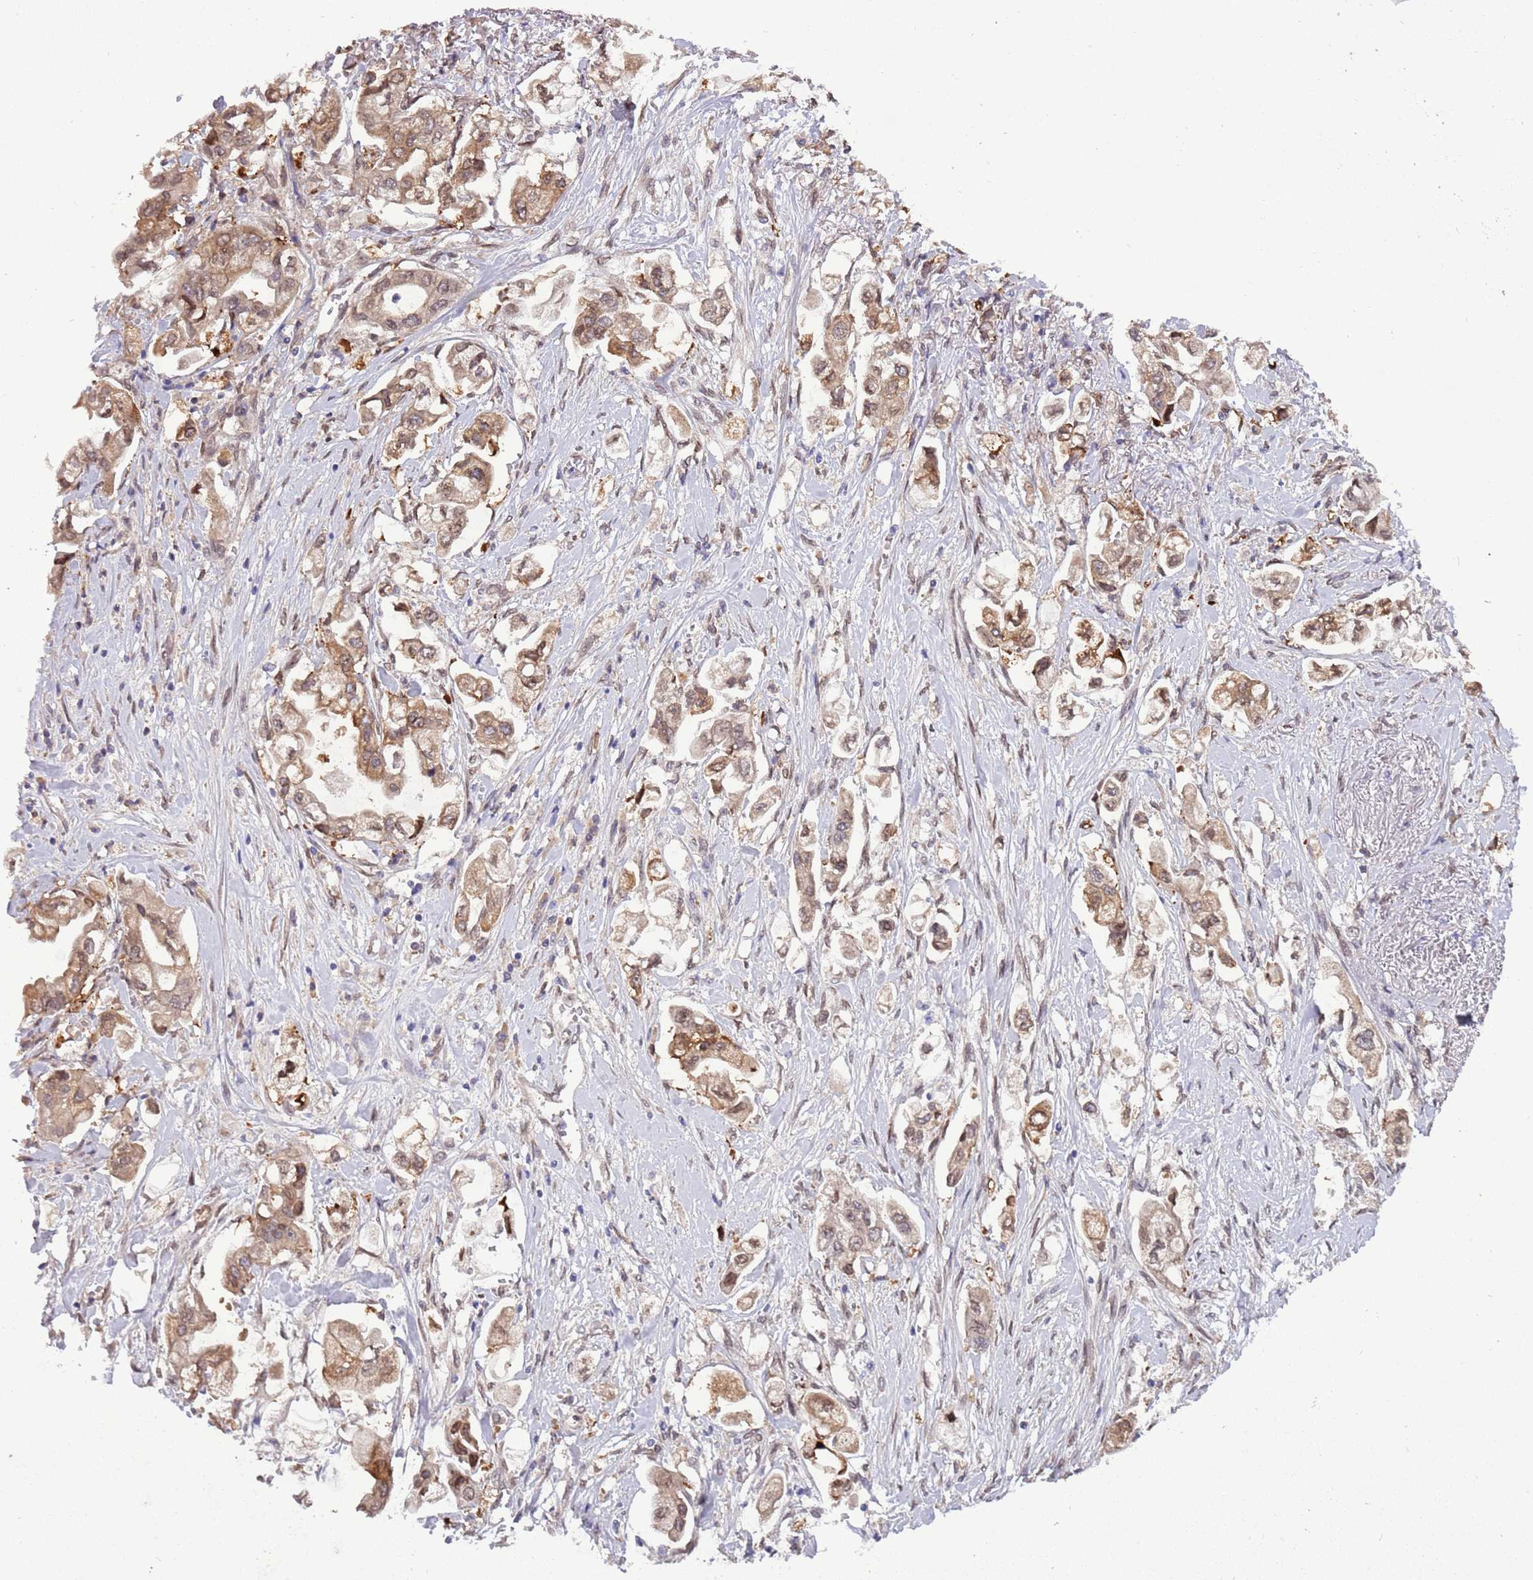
{"staining": {"intensity": "moderate", "quantity": "25%-75%", "location": "cytoplasmic/membranous,nuclear"}, "tissue": "stomach cancer", "cell_type": "Tumor cells", "image_type": "cancer", "snomed": [{"axis": "morphology", "description": "Adenocarcinoma, NOS"}, {"axis": "topography", "description": "Stomach"}], "caption": "Protein expression analysis of human adenocarcinoma (stomach) reveals moderate cytoplasmic/membranous and nuclear expression in about 25%-75% of tumor cells.", "gene": "ZNF665", "patient": {"sex": "male", "age": 62}}